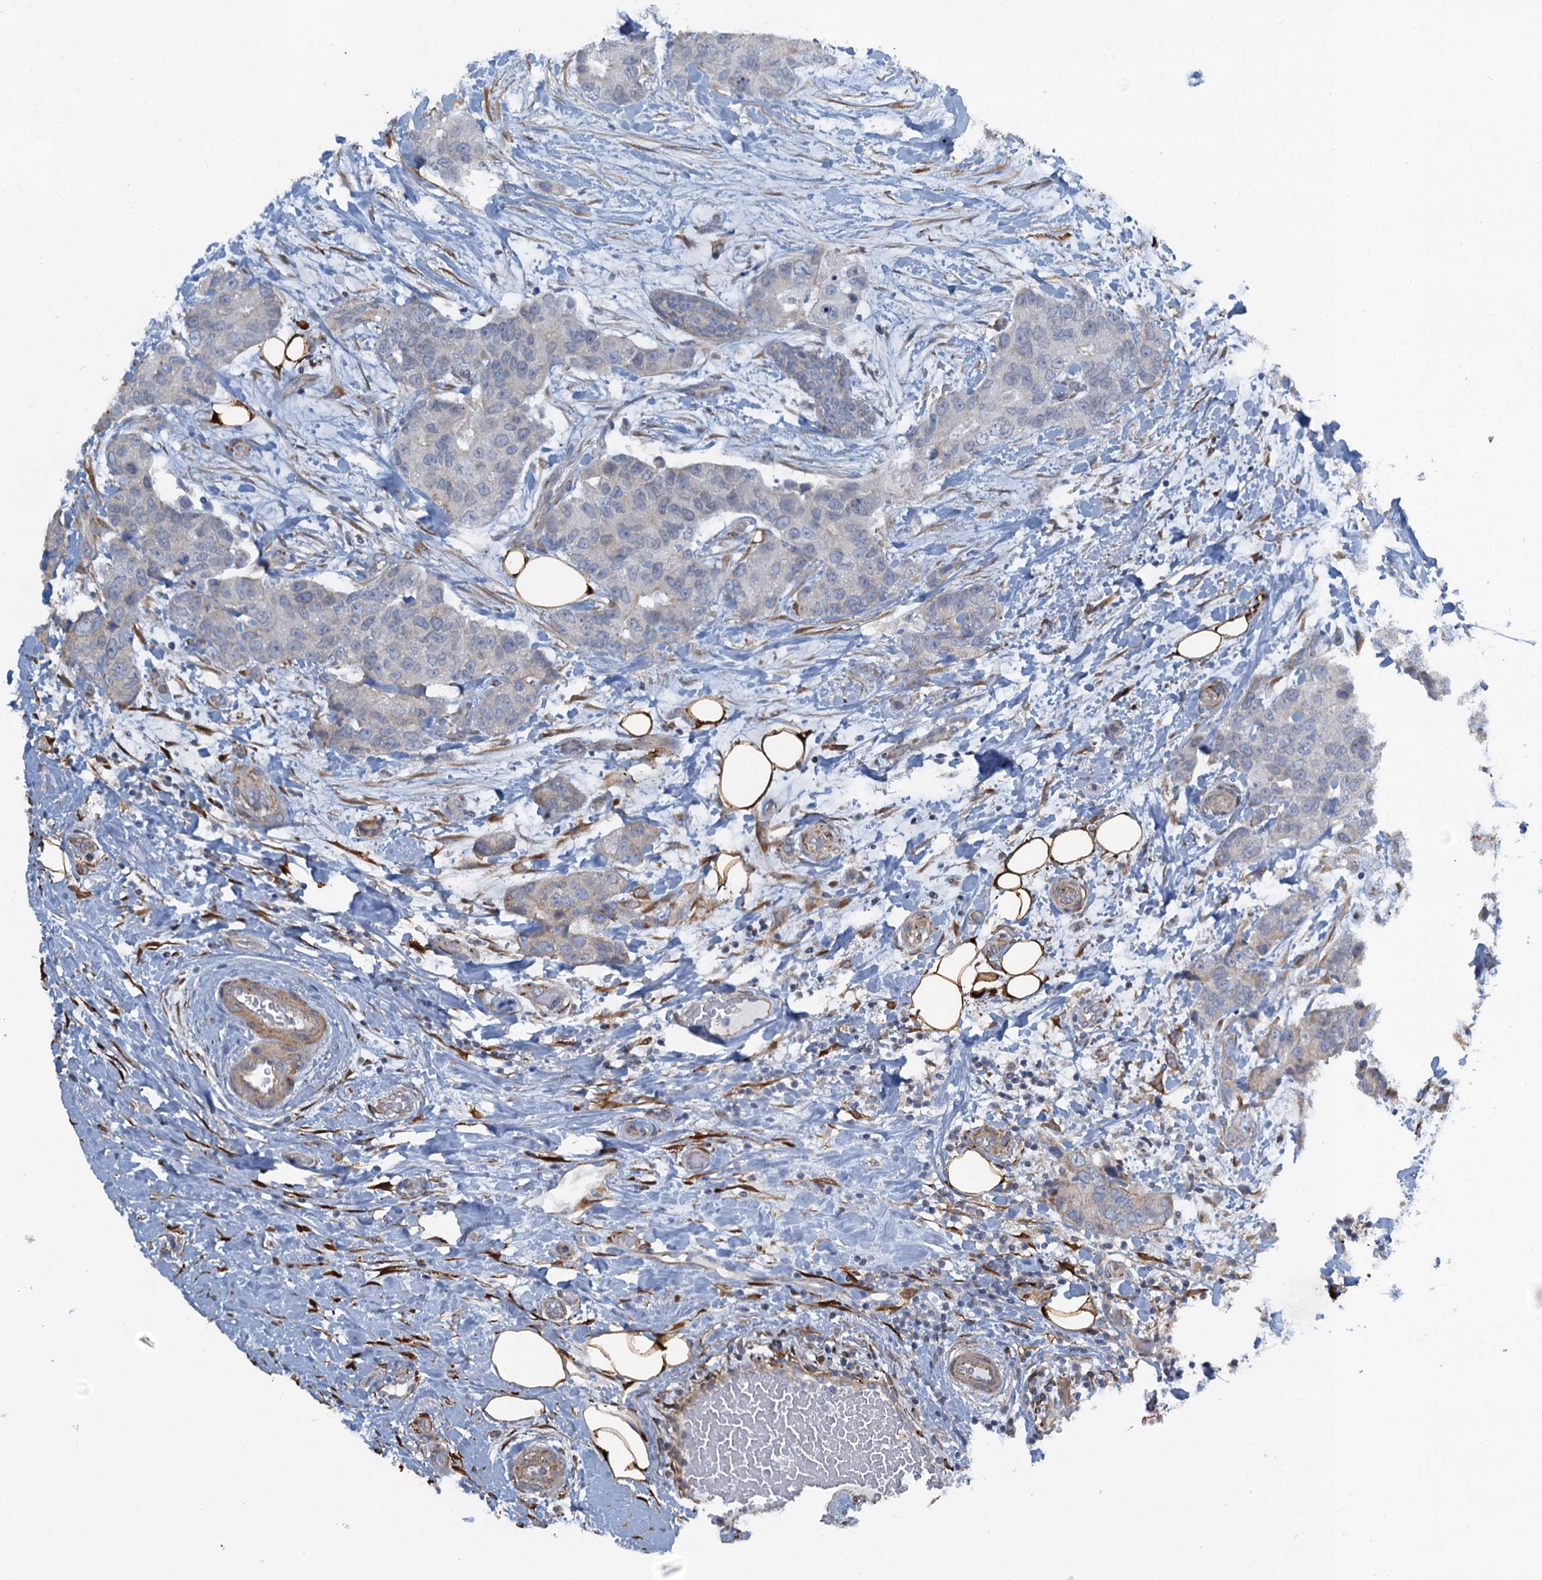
{"staining": {"intensity": "weak", "quantity": "<25%", "location": "cytoplasmic/membranous"}, "tissue": "breast cancer", "cell_type": "Tumor cells", "image_type": "cancer", "snomed": [{"axis": "morphology", "description": "Duct carcinoma"}, {"axis": "topography", "description": "Breast"}], "caption": "Human breast cancer stained for a protein using IHC displays no expression in tumor cells.", "gene": "POGLUT3", "patient": {"sex": "female", "age": 62}}